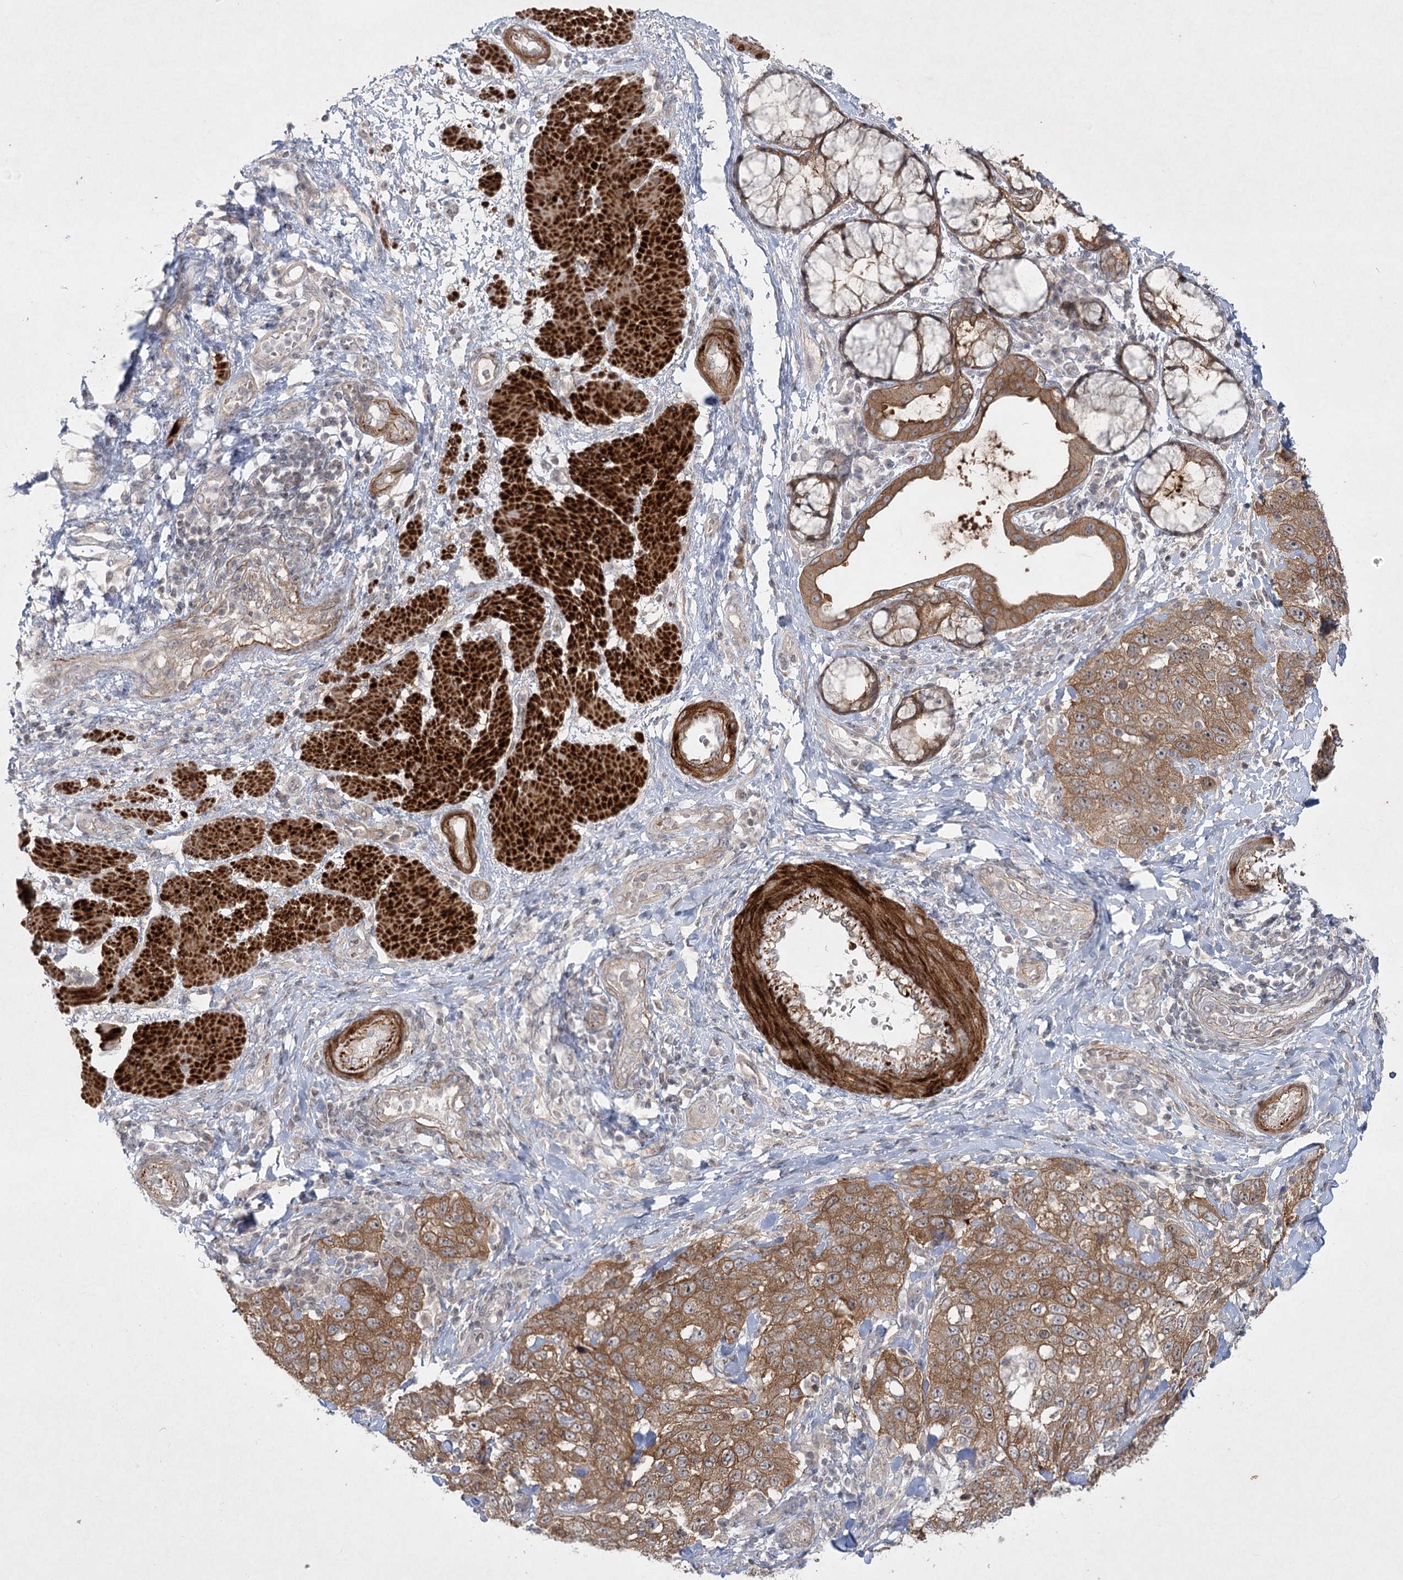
{"staining": {"intensity": "moderate", "quantity": ">75%", "location": "cytoplasmic/membranous"}, "tissue": "stomach cancer", "cell_type": "Tumor cells", "image_type": "cancer", "snomed": [{"axis": "morphology", "description": "Adenocarcinoma, NOS"}, {"axis": "topography", "description": "Stomach"}], "caption": "A brown stain highlights moderate cytoplasmic/membranous staining of a protein in adenocarcinoma (stomach) tumor cells. The protein is shown in brown color, while the nuclei are stained blue.", "gene": "SH2D3A", "patient": {"sex": "male", "age": 48}}